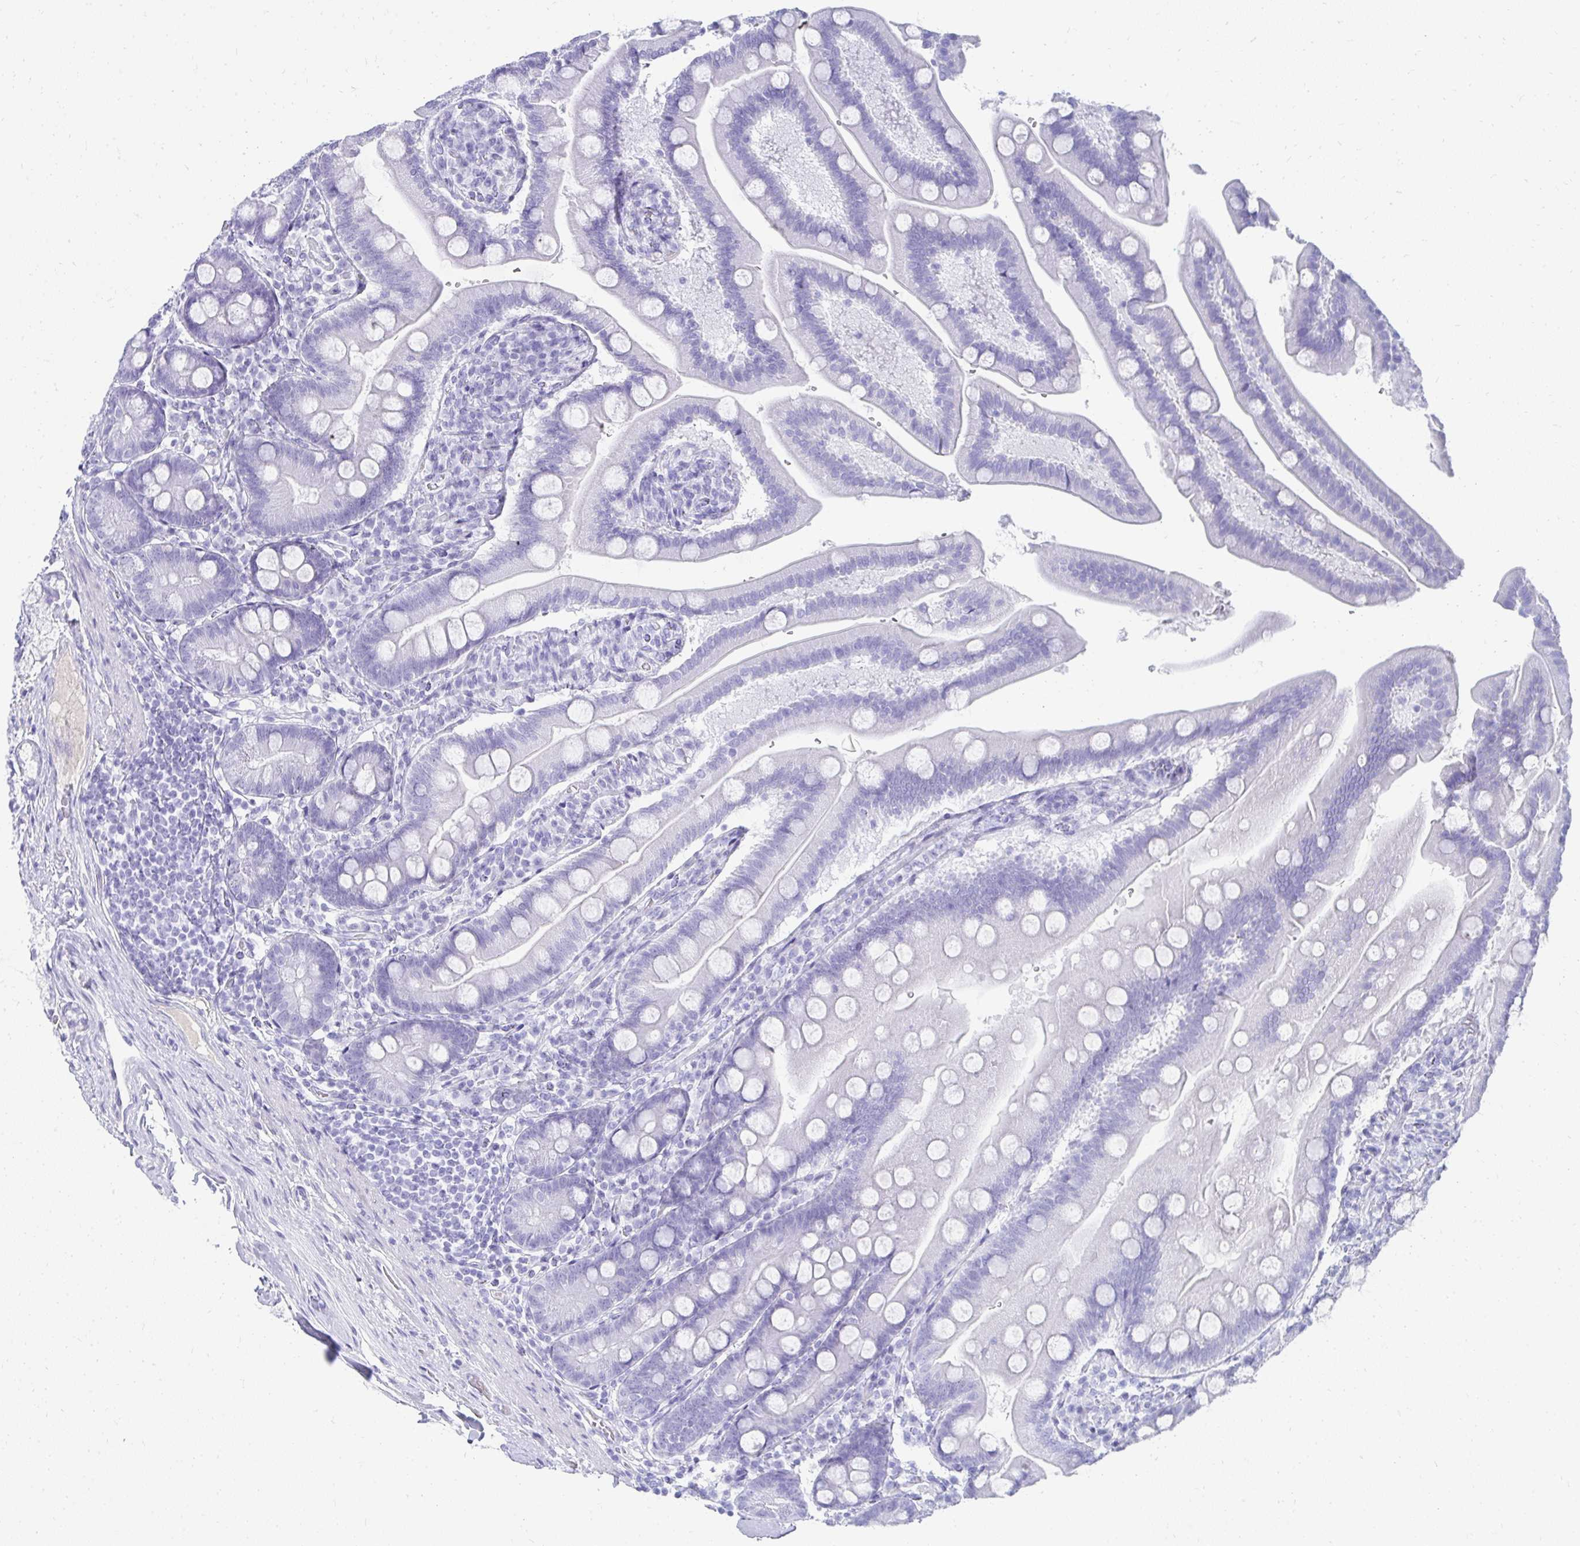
{"staining": {"intensity": "negative", "quantity": "none", "location": "none"}, "tissue": "duodenum", "cell_type": "Glandular cells", "image_type": "normal", "snomed": [{"axis": "morphology", "description": "Normal tissue, NOS"}, {"axis": "topography", "description": "Duodenum"}], "caption": "The photomicrograph exhibits no significant expression in glandular cells of duodenum. Nuclei are stained in blue.", "gene": "TNNT1", "patient": {"sex": "female", "age": 67}}